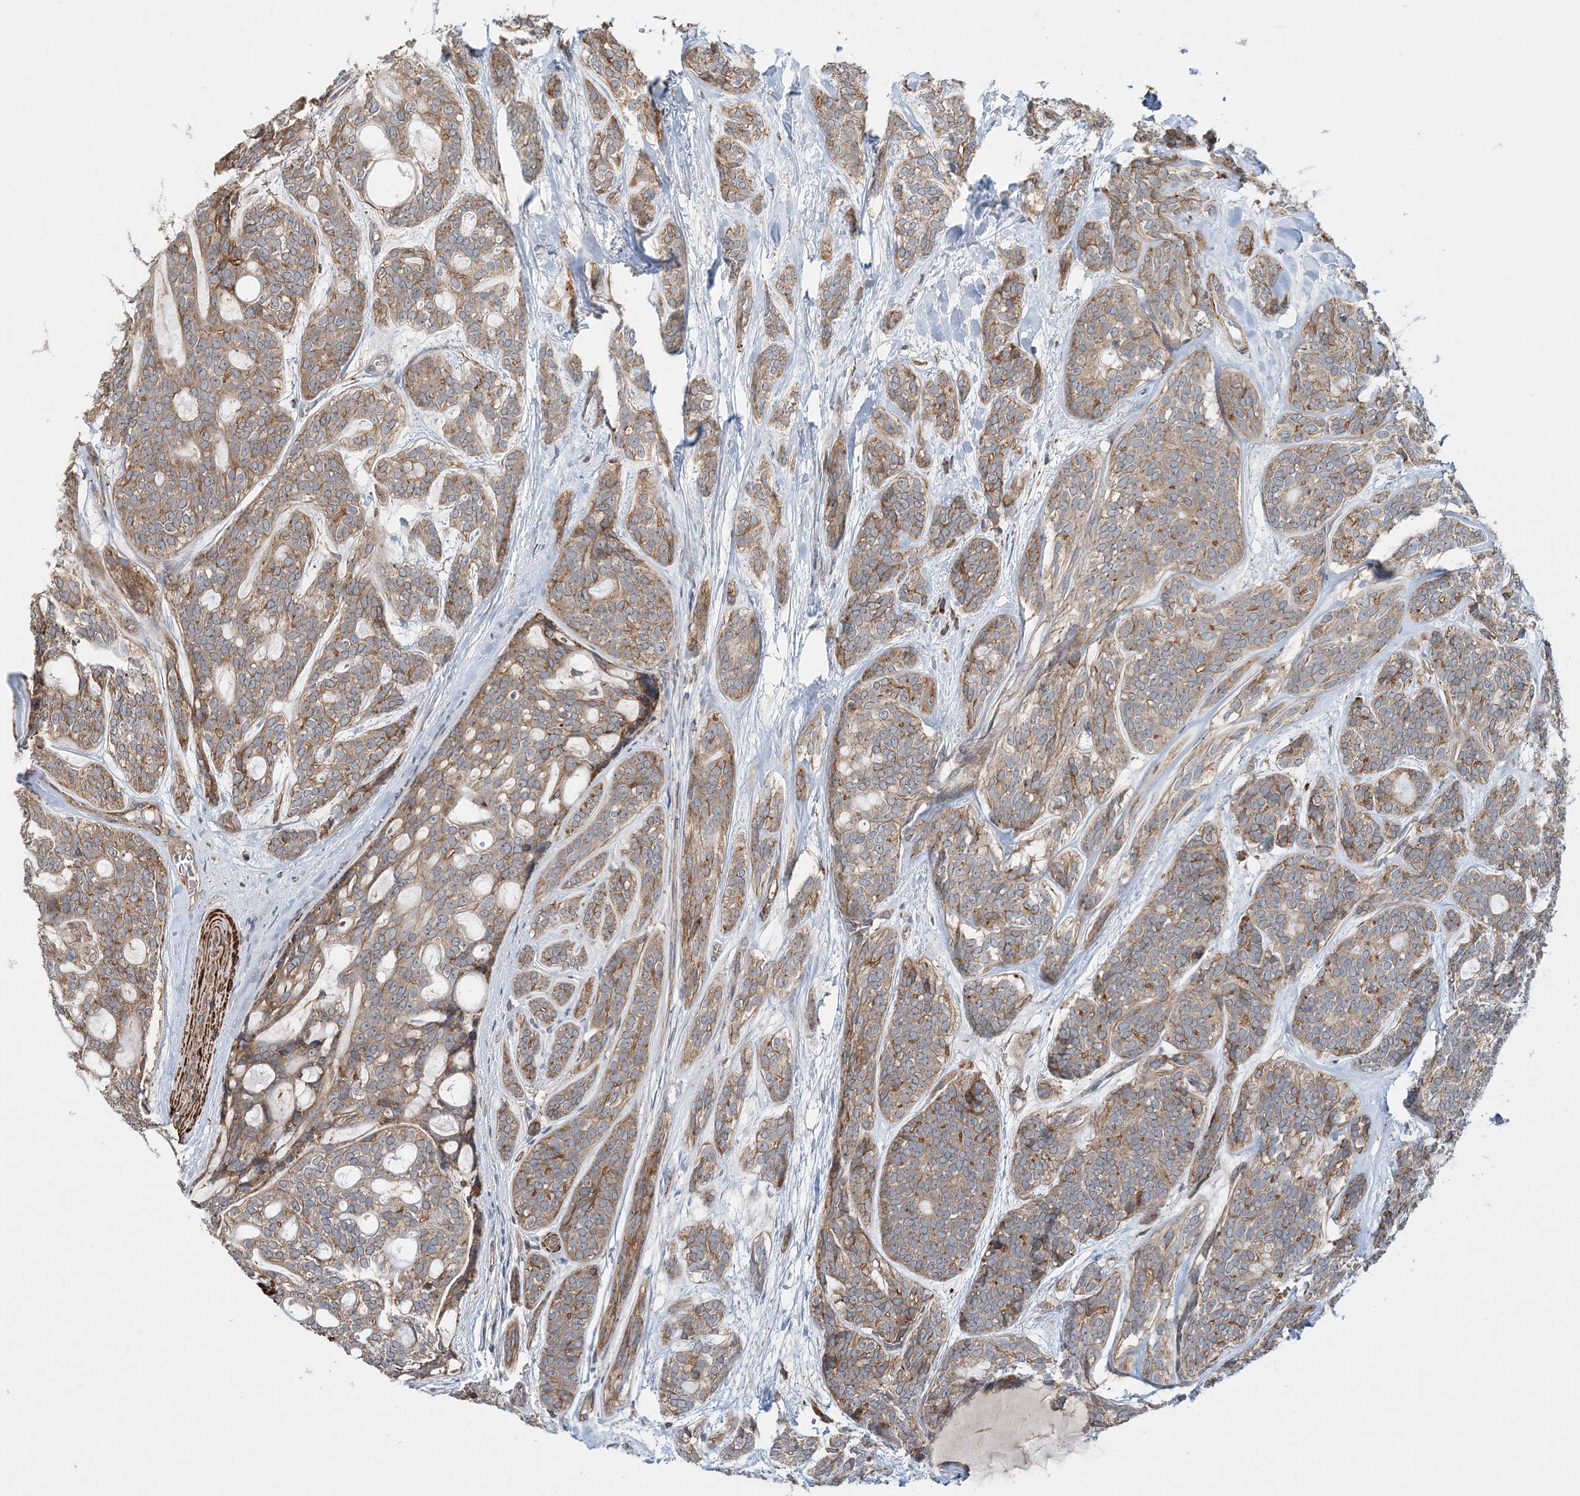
{"staining": {"intensity": "moderate", "quantity": ">75%", "location": "cytoplasmic/membranous"}, "tissue": "head and neck cancer", "cell_type": "Tumor cells", "image_type": "cancer", "snomed": [{"axis": "morphology", "description": "Adenocarcinoma, NOS"}, {"axis": "topography", "description": "Head-Neck"}], "caption": "Immunohistochemistry histopathology image of head and neck adenocarcinoma stained for a protein (brown), which exhibits medium levels of moderate cytoplasmic/membranous positivity in approximately >75% of tumor cells.", "gene": "TTI1", "patient": {"sex": "male", "age": 66}}